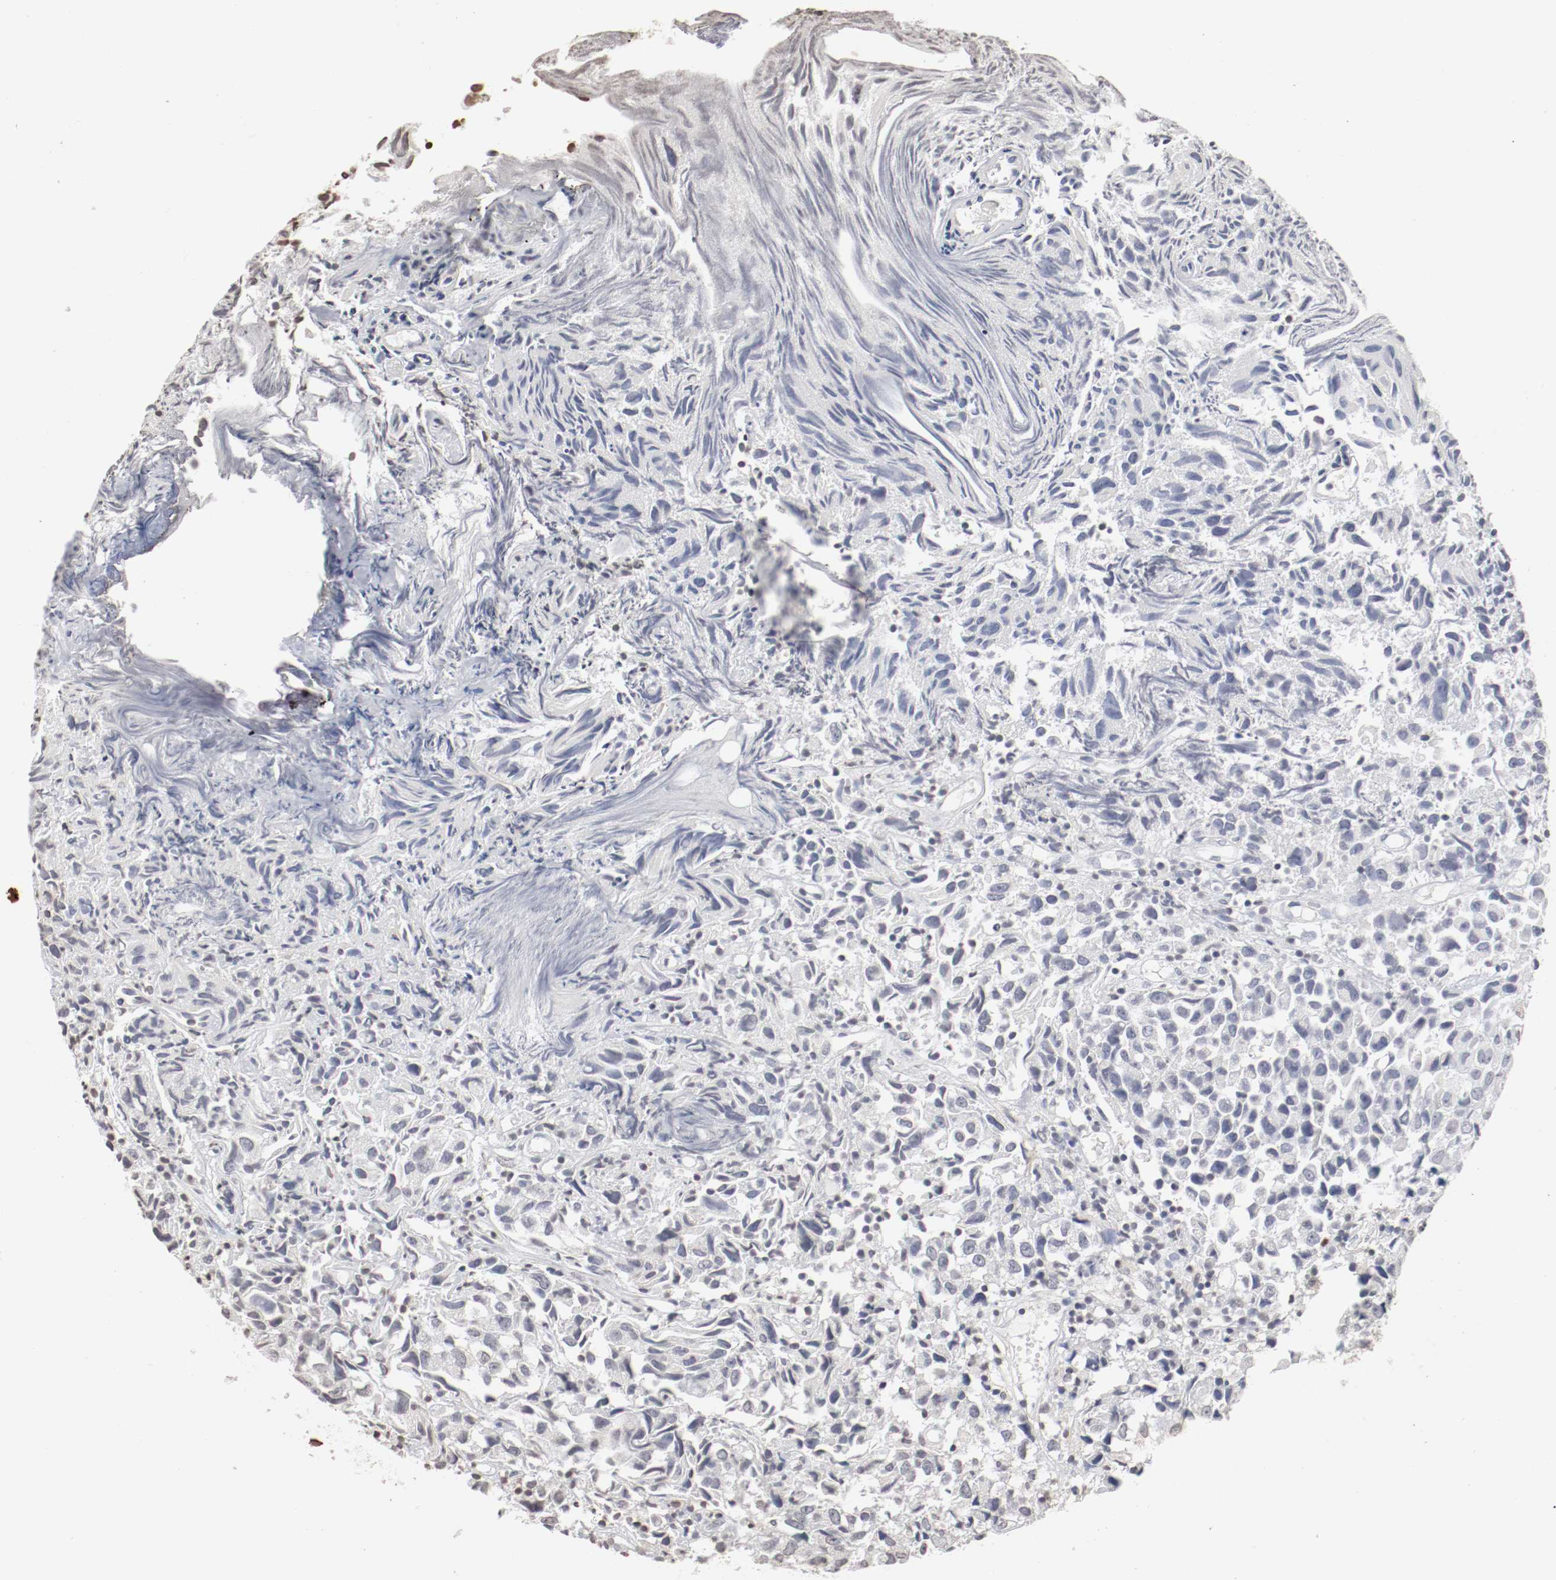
{"staining": {"intensity": "negative", "quantity": "none", "location": "none"}, "tissue": "urothelial cancer", "cell_type": "Tumor cells", "image_type": "cancer", "snomed": [{"axis": "morphology", "description": "Urothelial carcinoma, High grade"}, {"axis": "topography", "description": "Urinary bladder"}], "caption": "This is an immunohistochemistry (IHC) histopathology image of urothelial carcinoma (high-grade). There is no staining in tumor cells.", "gene": "WASL", "patient": {"sex": "female", "age": 75}}